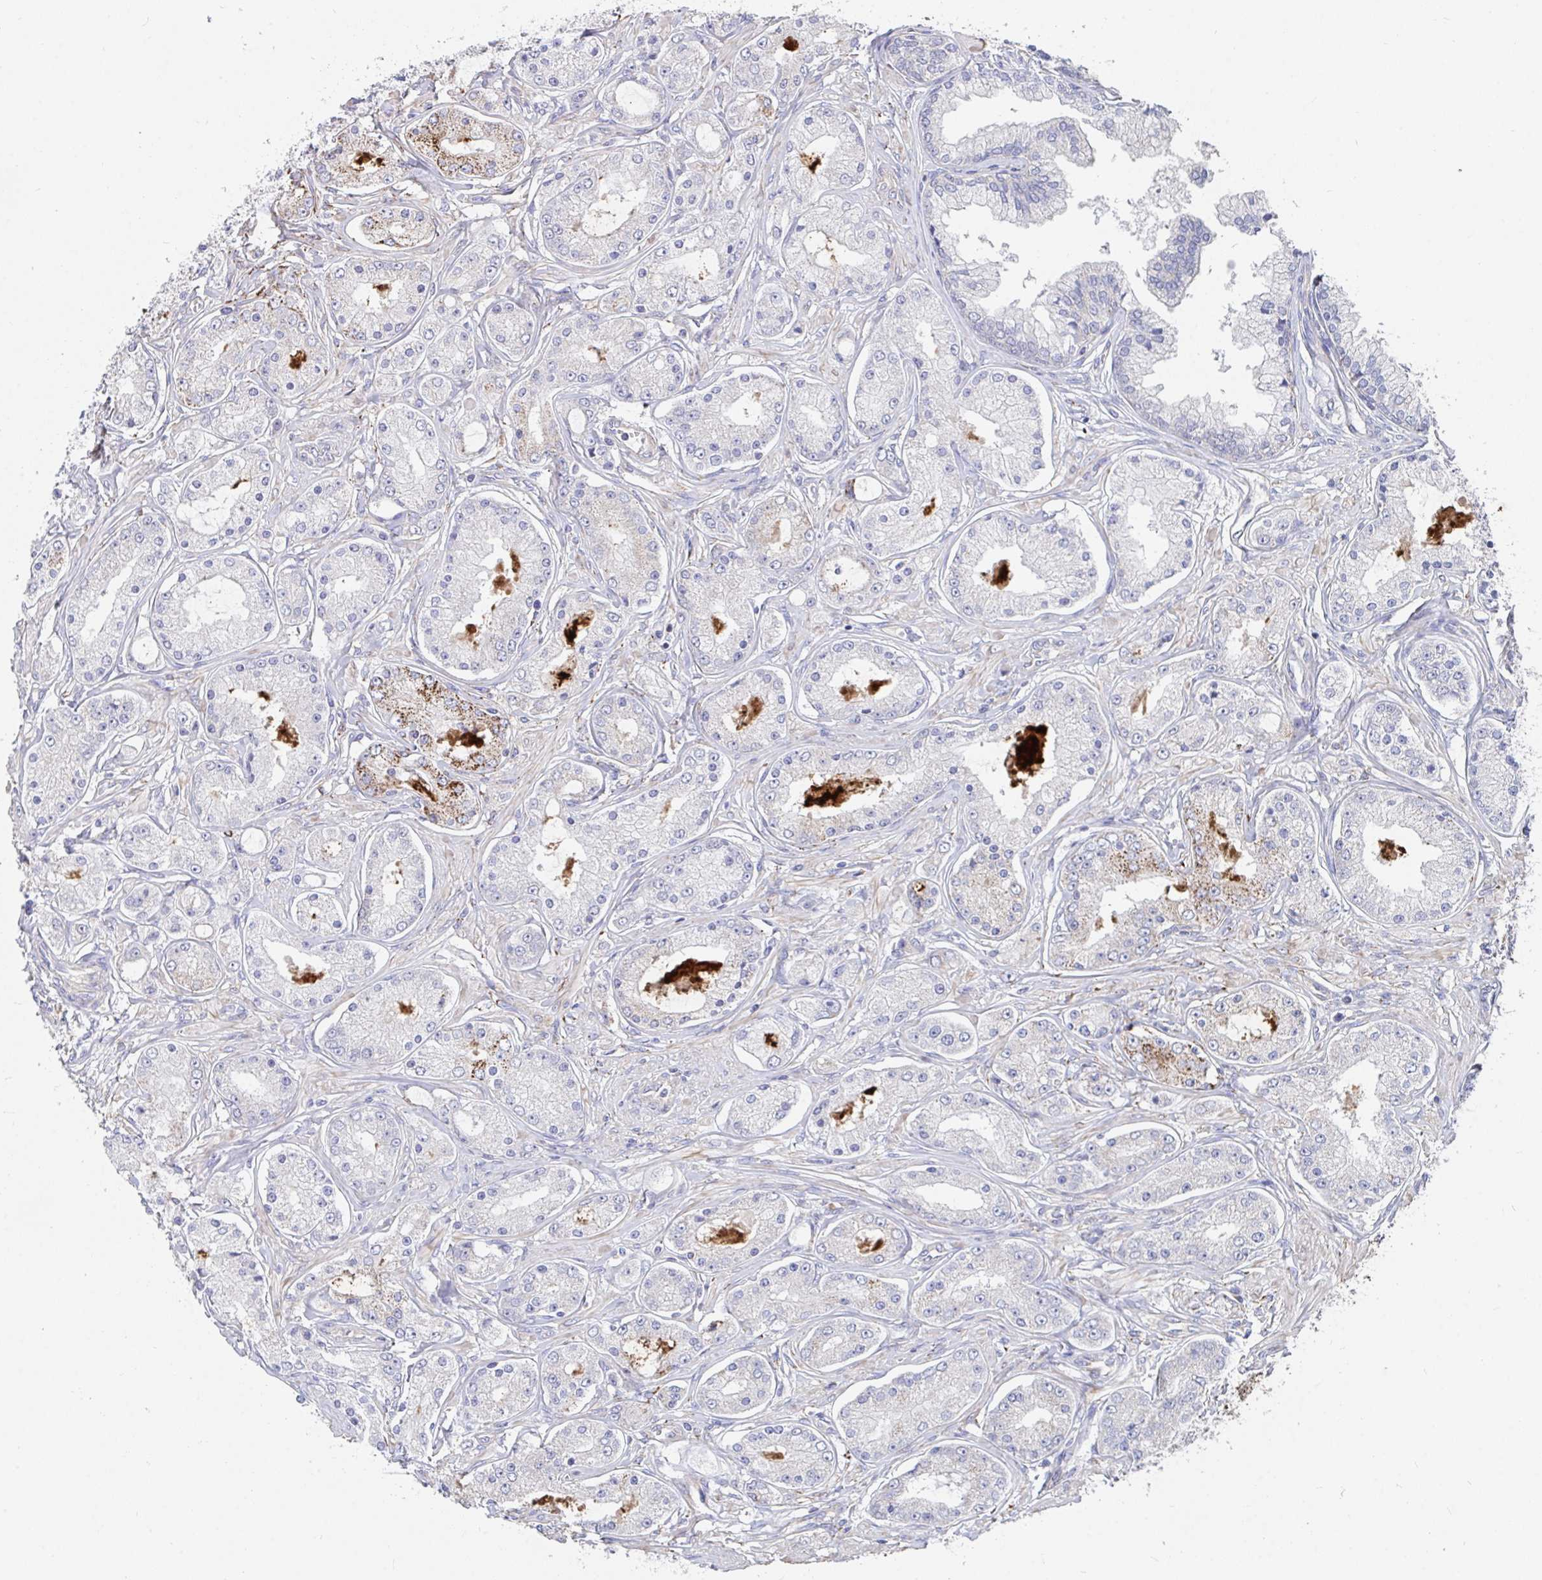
{"staining": {"intensity": "strong", "quantity": "<25%", "location": "cytoplasmic/membranous"}, "tissue": "prostate cancer", "cell_type": "Tumor cells", "image_type": "cancer", "snomed": [{"axis": "morphology", "description": "Adenocarcinoma, High grade"}, {"axis": "topography", "description": "Prostate"}], "caption": "A brown stain labels strong cytoplasmic/membranous staining of a protein in prostate cancer (high-grade adenocarcinoma) tumor cells.", "gene": "FAM156B", "patient": {"sex": "male", "age": 66}}